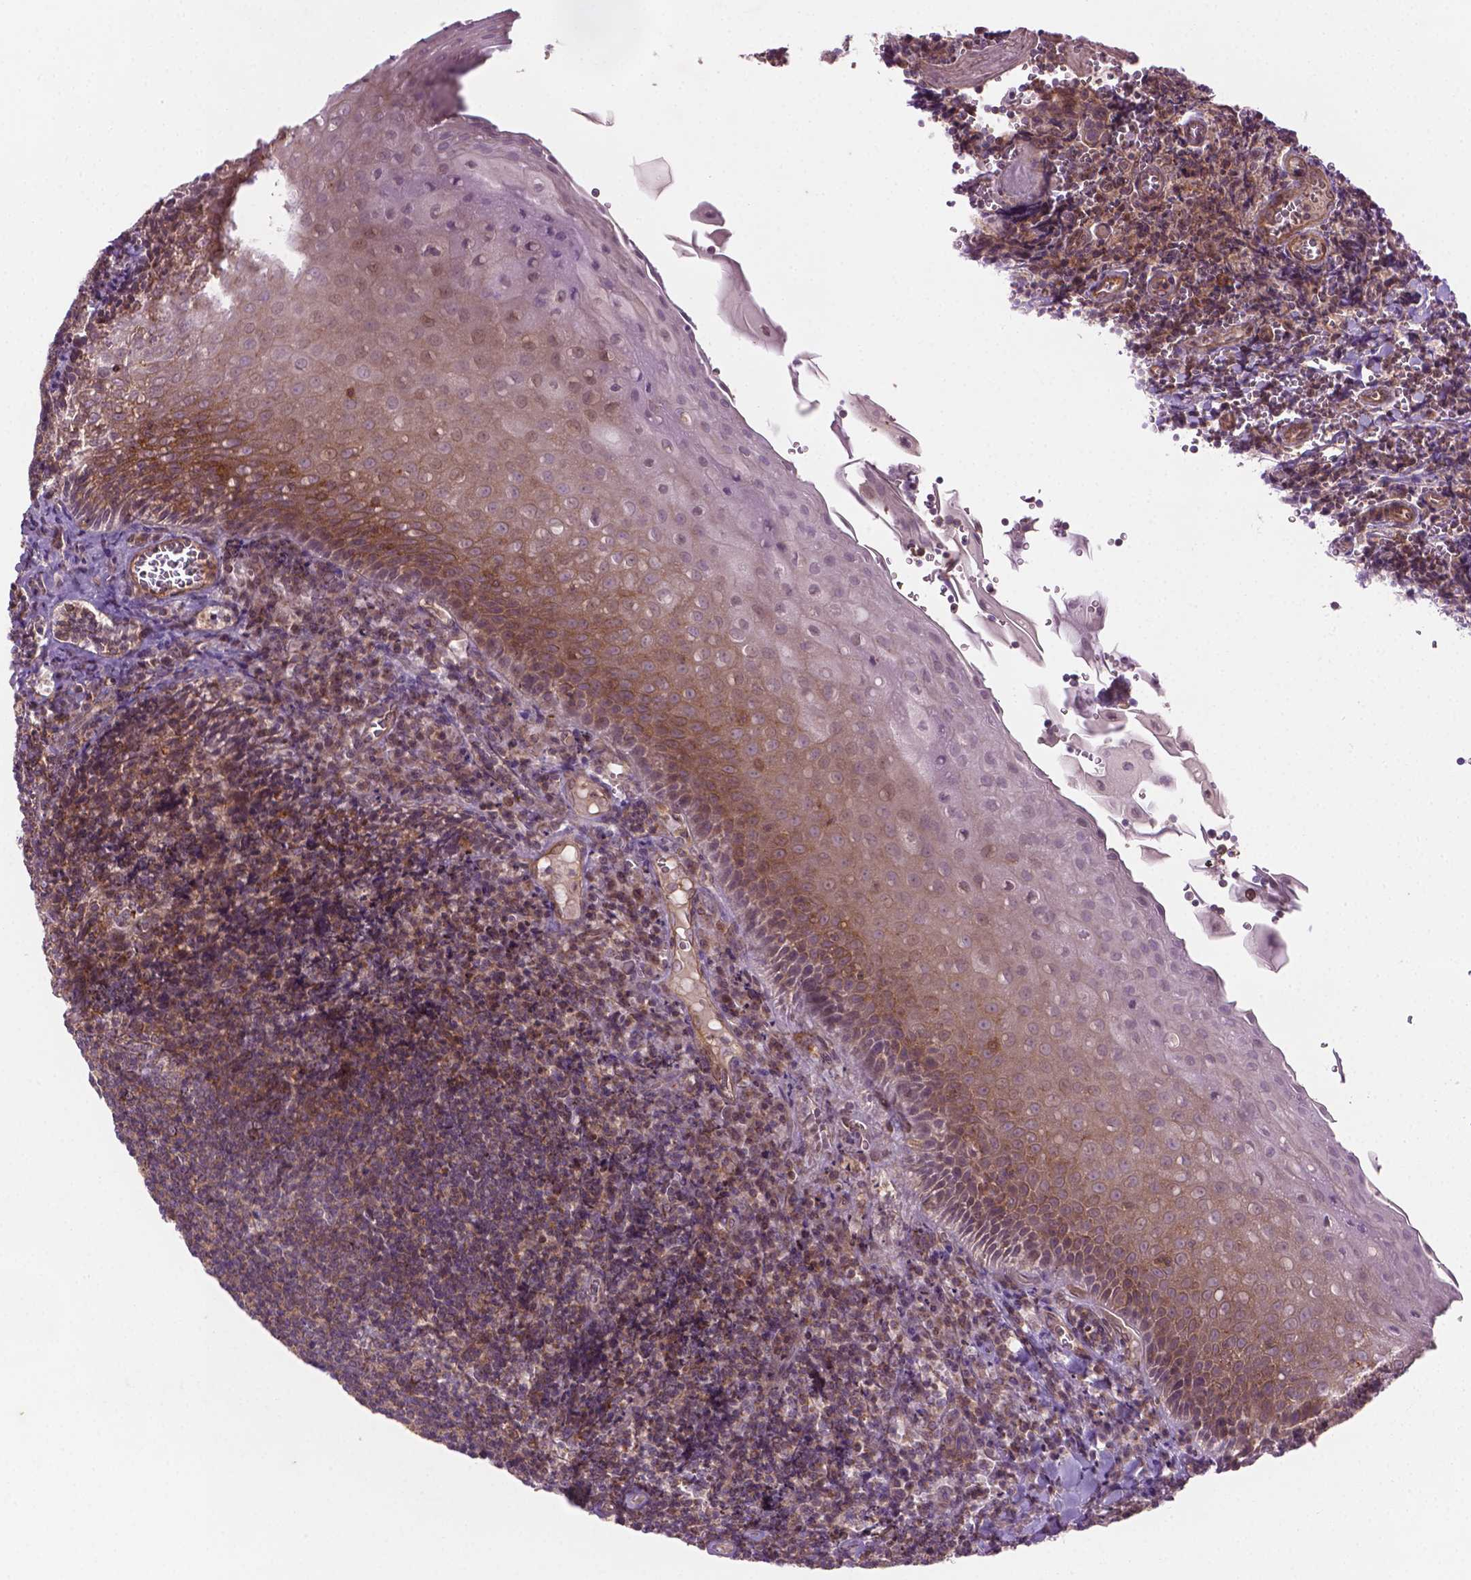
{"staining": {"intensity": "negative", "quantity": "none", "location": "none"}, "tissue": "tonsil", "cell_type": "Germinal center cells", "image_type": "normal", "snomed": [{"axis": "morphology", "description": "Normal tissue, NOS"}, {"axis": "morphology", "description": "Inflammation, NOS"}, {"axis": "topography", "description": "Tonsil"}], "caption": "Micrograph shows no significant protein expression in germinal center cells of normal tonsil. (DAB (3,3'-diaminobenzidine) immunohistochemistry with hematoxylin counter stain).", "gene": "TCHP", "patient": {"sex": "female", "age": 31}}